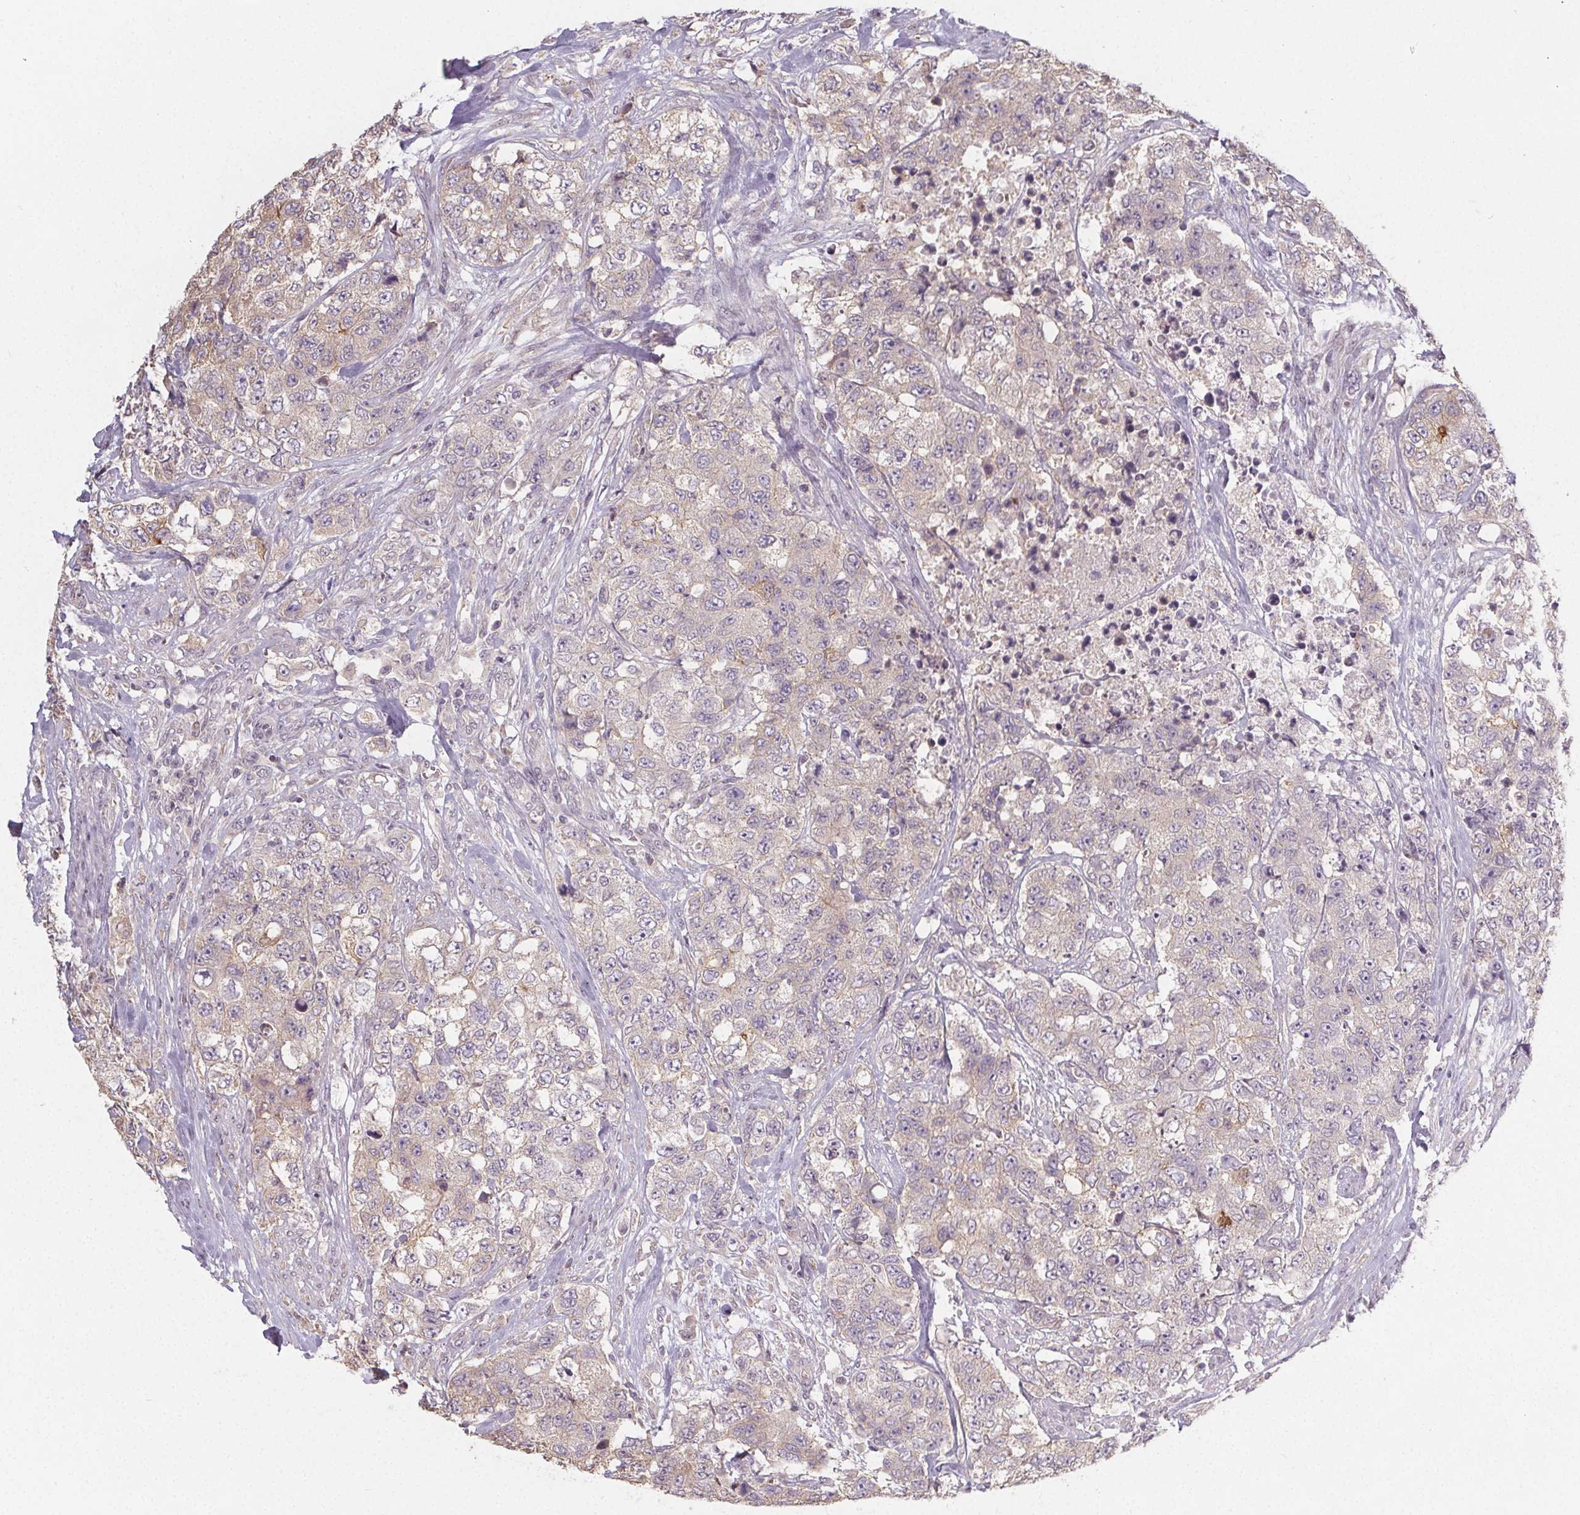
{"staining": {"intensity": "weak", "quantity": "<25%", "location": "cytoplasmic/membranous"}, "tissue": "urothelial cancer", "cell_type": "Tumor cells", "image_type": "cancer", "snomed": [{"axis": "morphology", "description": "Urothelial carcinoma, High grade"}, {"axis": "topography", "description": "Urinary bladder"}], "caption": "This is a photomicrograph of immunohistochemistry staining of urothelial cancer, which shows no expression in tumor cells. Brightfield microscopy of IHC stained with DAB (brown) and hematoxylin (blue), captured at high magnification.", "gene": "SLC26A2", "patient": {"sex": "female", "age": 78}}